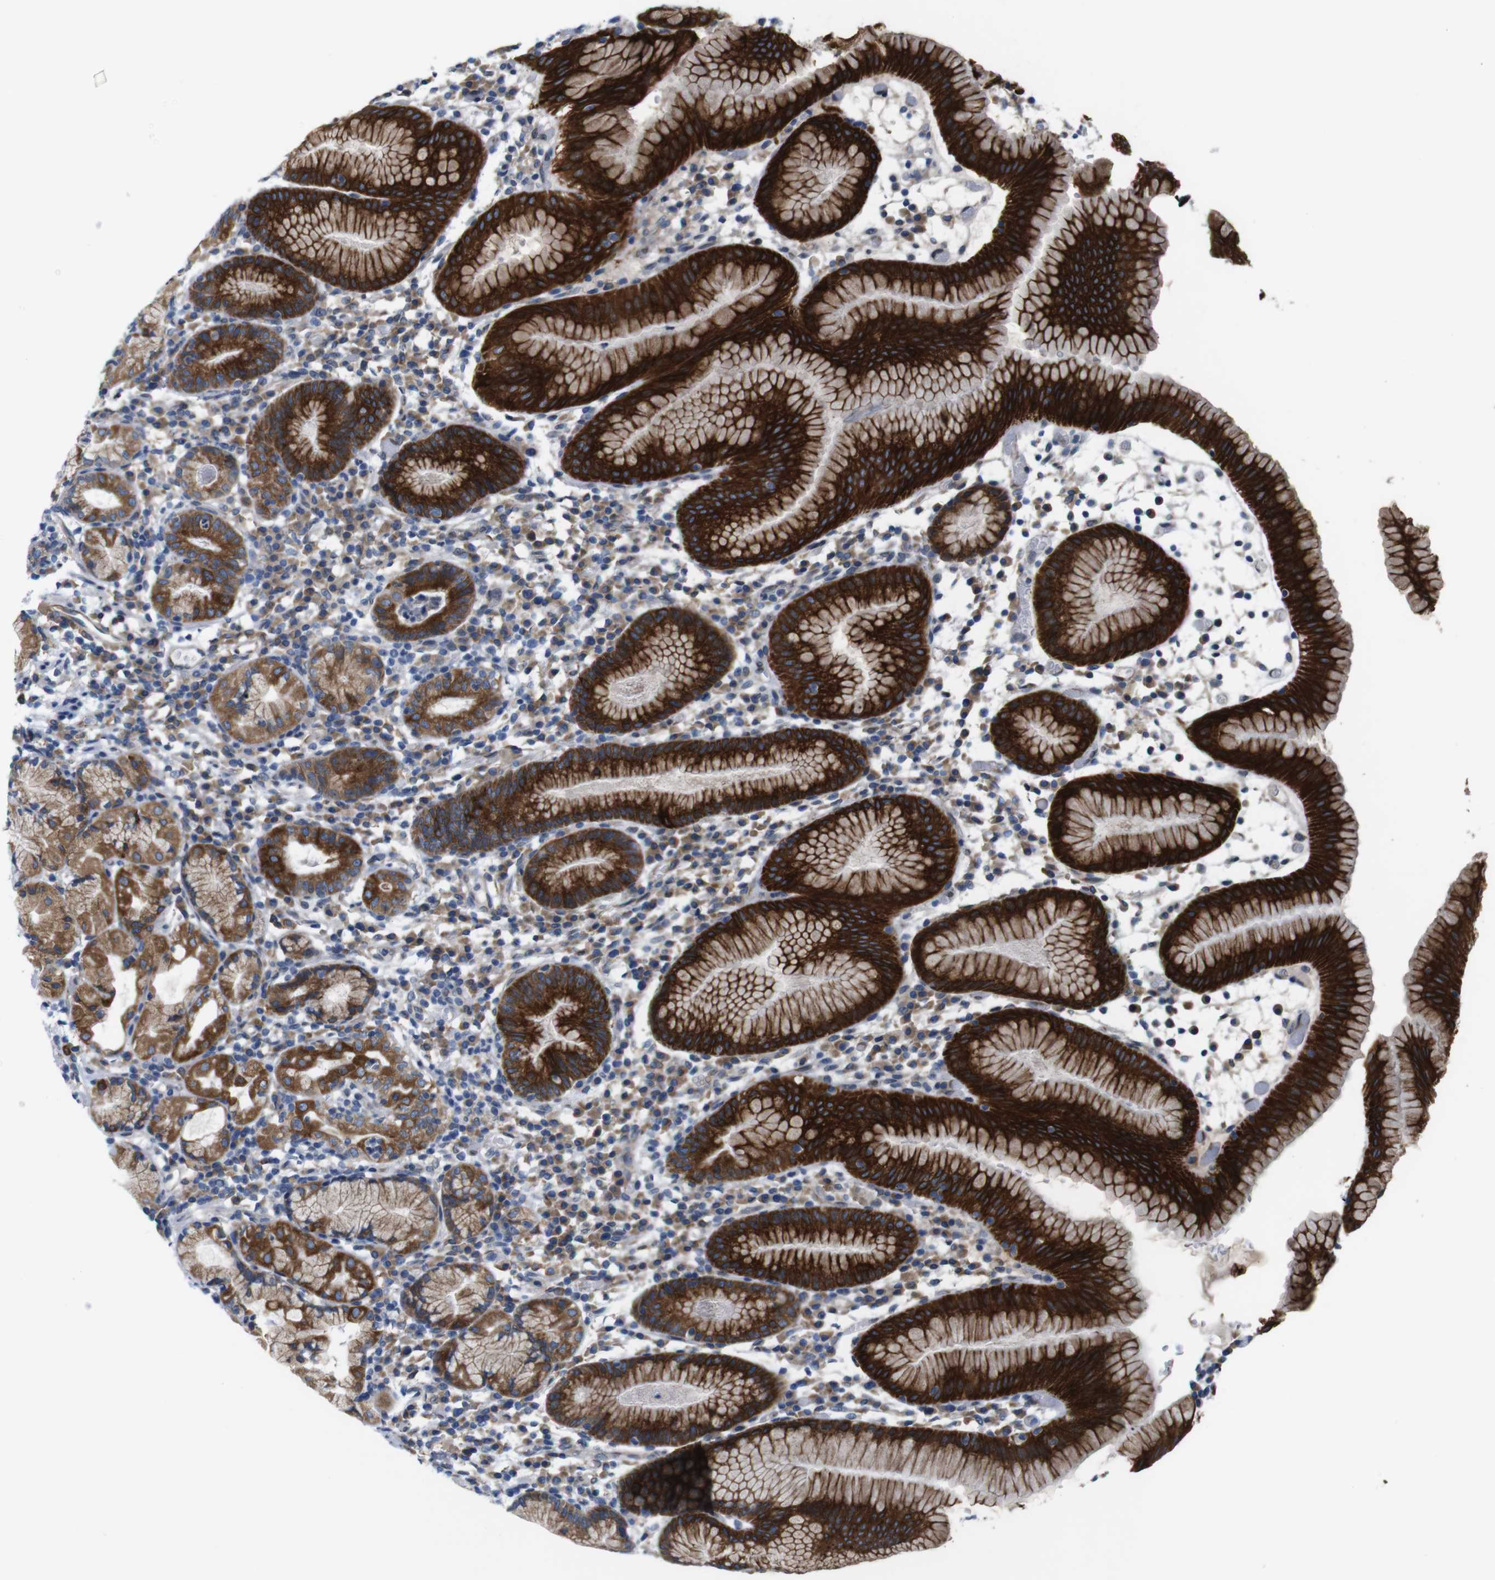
{"staining": {"intensity": "strong", "quantity": ">75%", "location": "cytoplasmic/membranous"}, "tissue": "stomach", "cell_type": "Glandular cells", "image_type": "normal", "snomed": [{"axis": "morphology", "description": "Normal tissue, NOS"}, {"axis": "topography", "description": "Stomach"}, {"axis": "topography", "description": "Stomach, lower"}], "caption": "This photomicrograph shows normal stomach stained with immunohistochemistry (IHC) to label a protein in brown. The cytoplasmic/membranous of glandular cells show strong positivity for the protein. Nuclei are counter-stained blue.", "gene": "HACD3", "patient": {"sex": "female", "age": 75}}